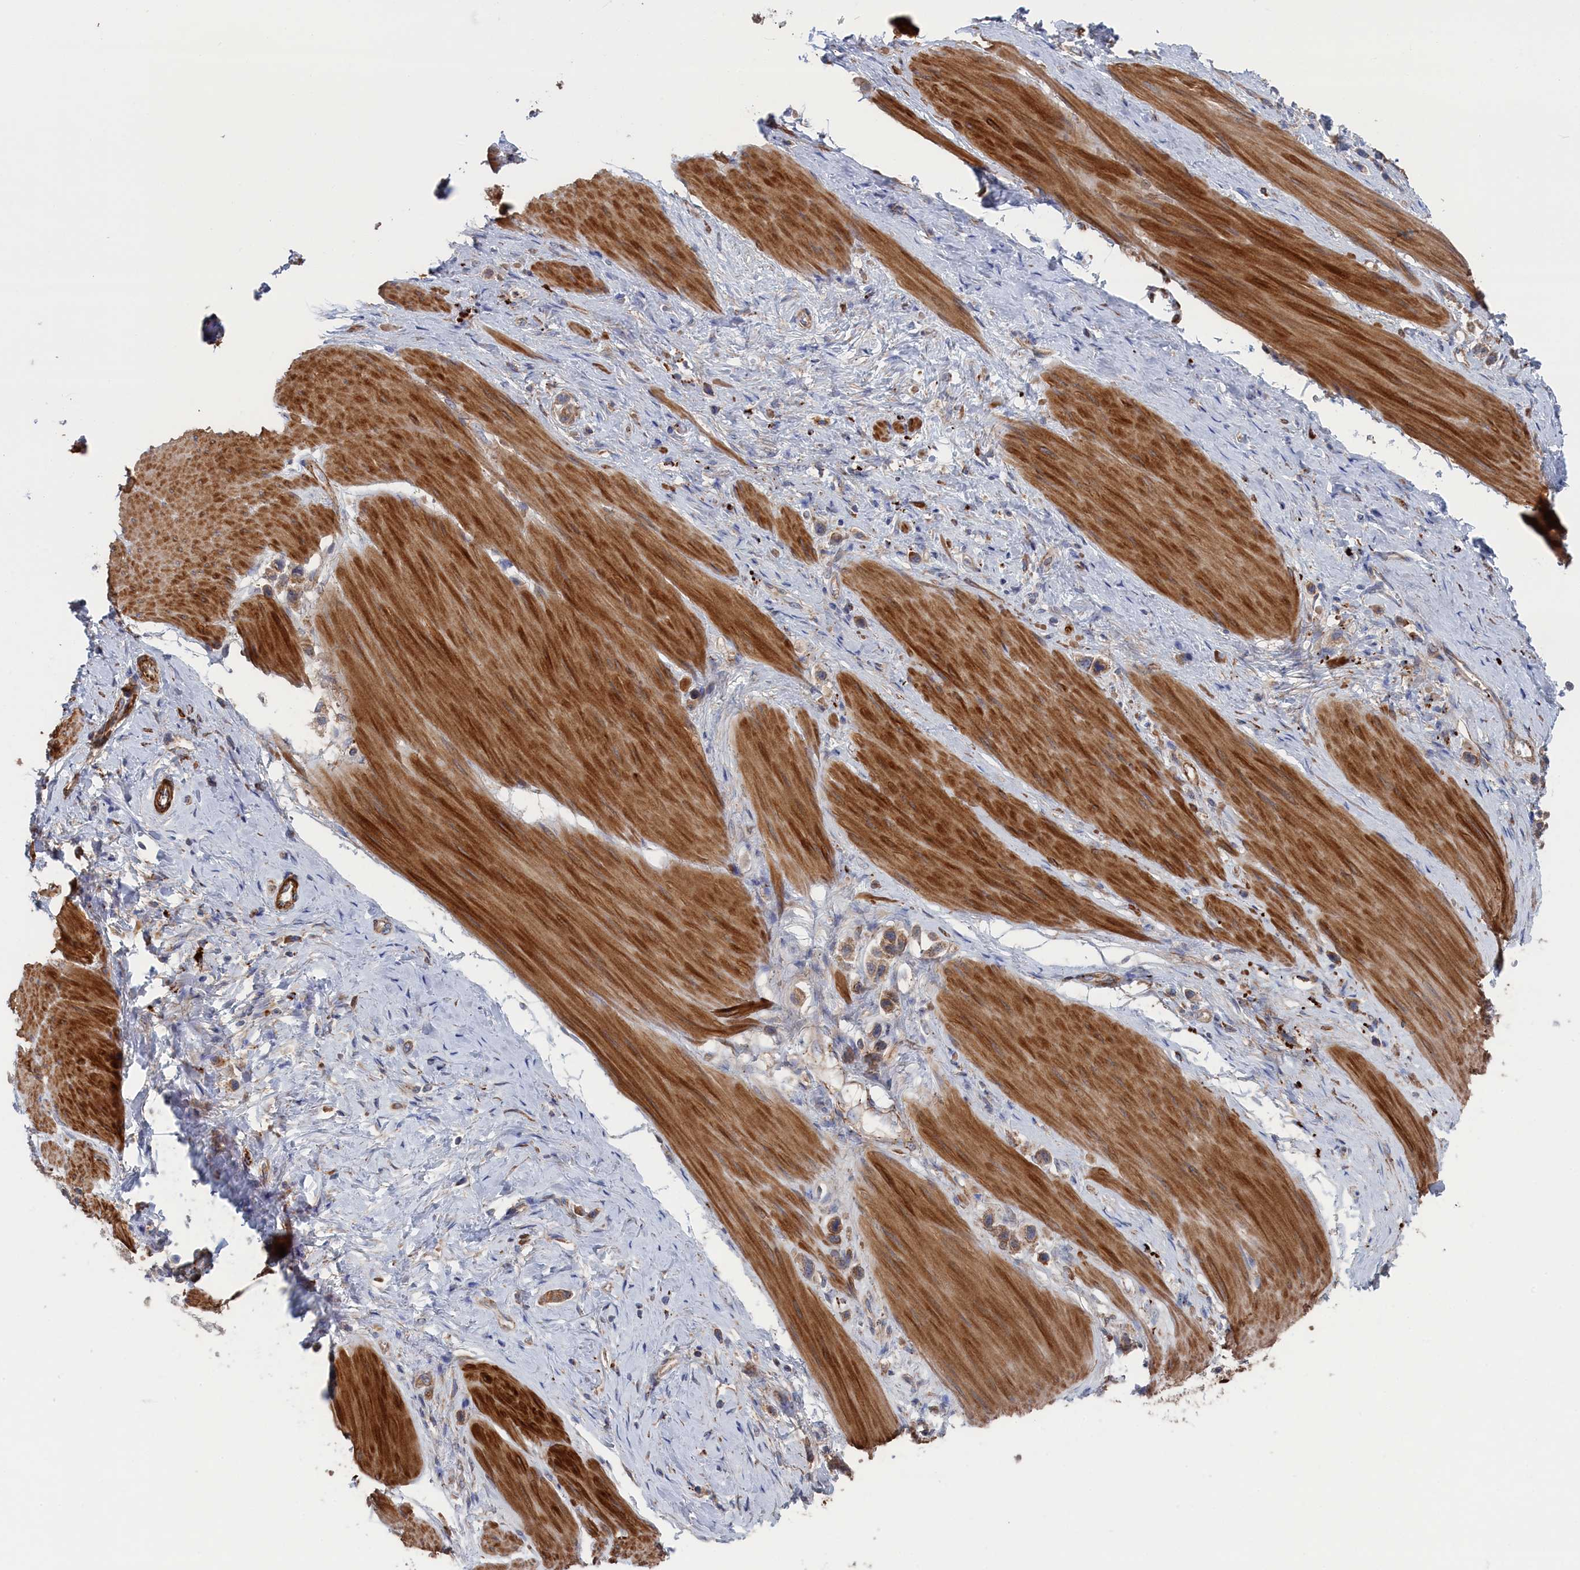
{"staining": {"intensity": "moderate", "quantity": ">75%", "location": "cytoplasmic/membranous"}, "tissue": "stomach cancer", "cell_type": "Tumor cells", "image_type": "cancer", "snomed": [{"axis": "morphology", "description": "Adenocarcinoma, NOS"}, {"axis": "topography", "description": "Stomach"}], "caption": "This image shows stomach cancer stained with IHC to label a protein in brown. The cytoplasmic/membranous of tumor cells show moderate positivity for the protein. Nuclei are counter-stained blue.", "gene": "FILIP1L", "patient": {"sex": "female", "age": 65}}